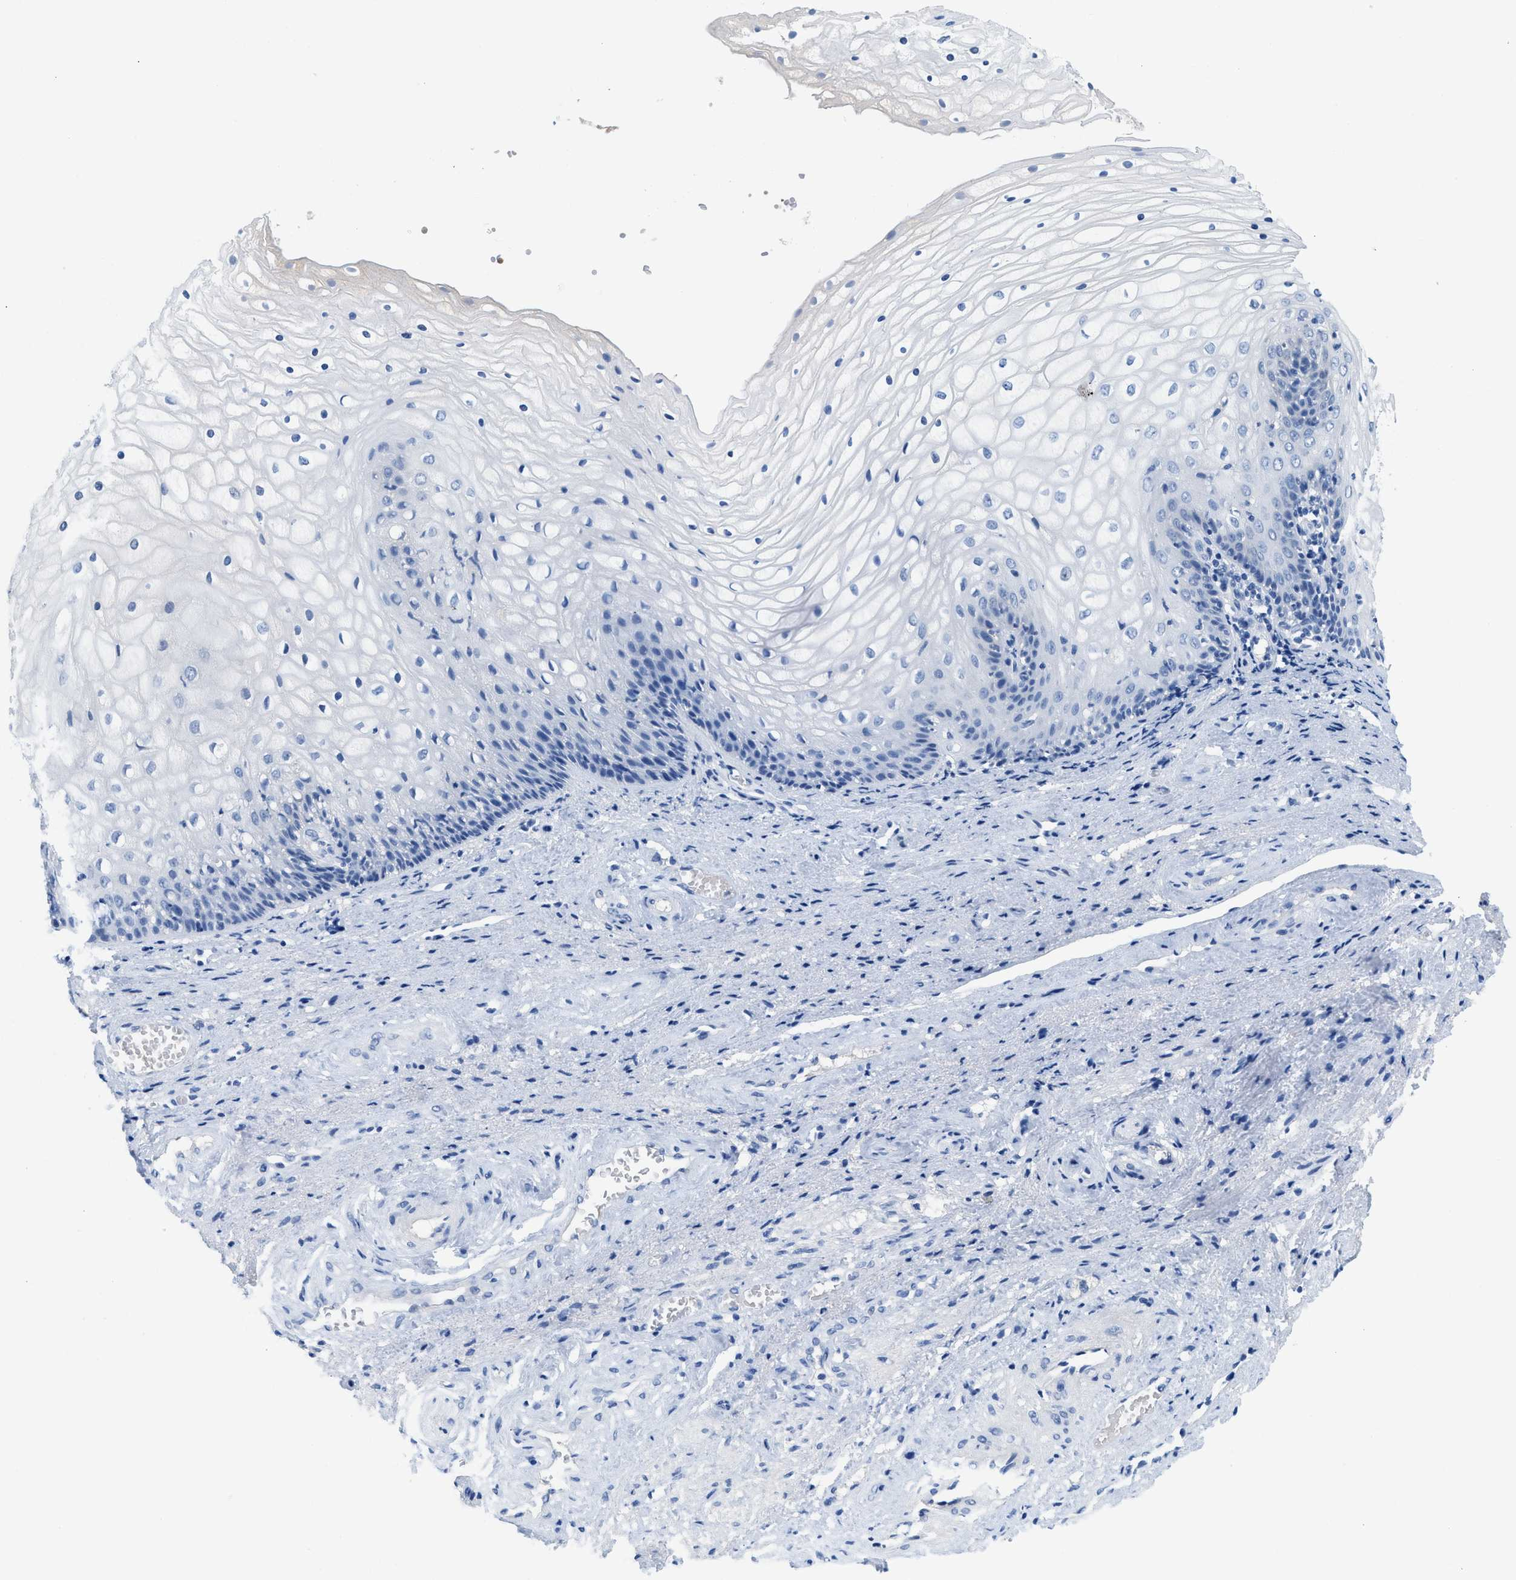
{"staining": {"intensity": "negative", "quantity": "none", "location": "none"}, "tissue": "vagina", "cell_type": "Squamous epithelial cells", "image_type": "normal", "snomed": [{"axis": "morphology", "description": "Normal tissue, NOS"}, {"axis": "topography", "description": "Vagina"}], "caption": "Vagina stained for a protein using immunohistochemistry demonstrates no positivity squamous epithelial cells.", "gene": "BPGM", "patient": {"sex": "female", "age": 34}}